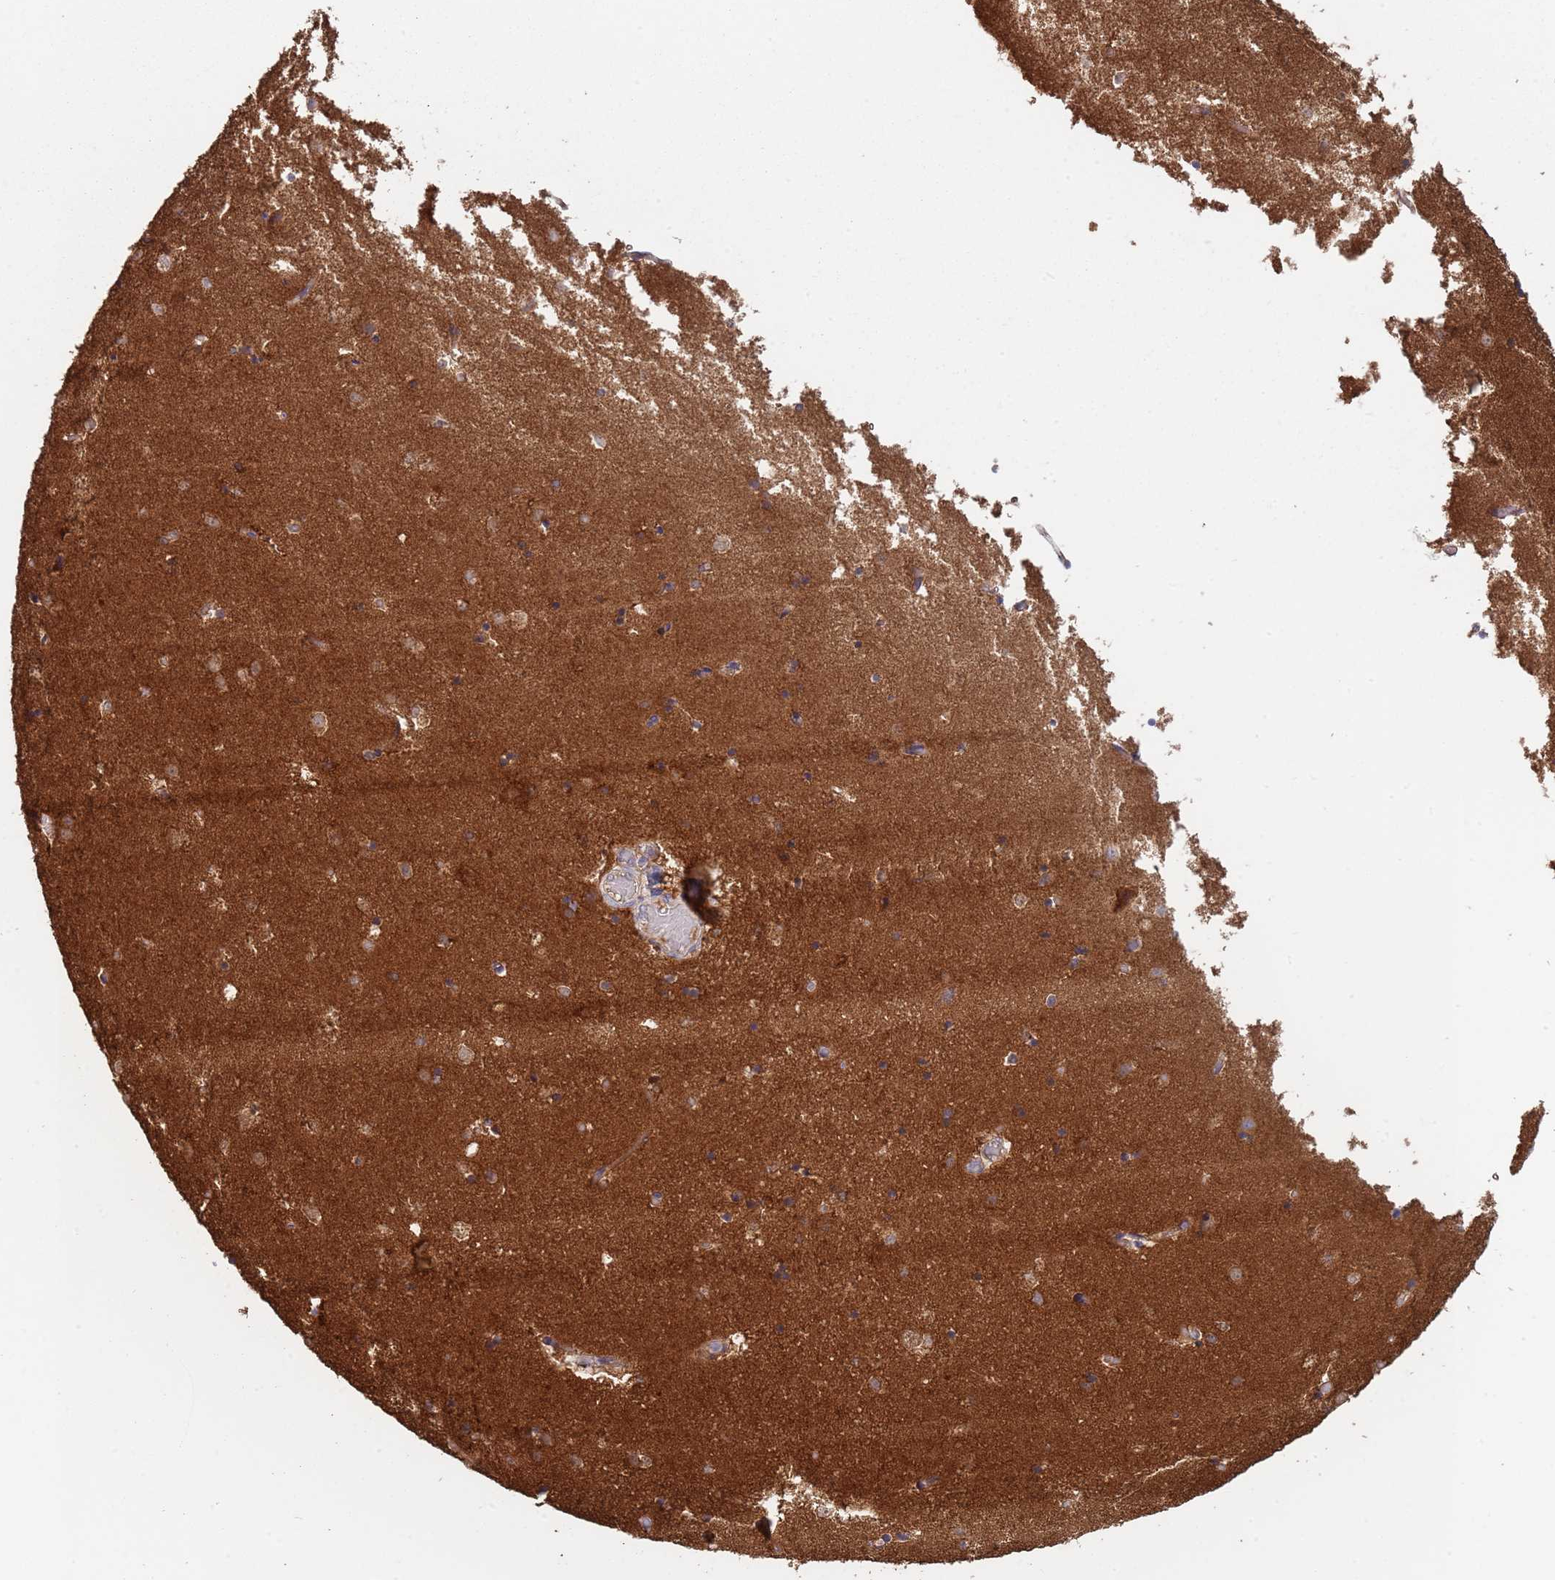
{"staining": {"intensity": "moderate", "quantity": ">75%", "location": "cytoplasmic/membranous"}, "tissue": "caudate", "cell_type": "Glial cells", "image_type": "normal", "snomed": [{"axis": "morphology", "description": "Normal tissue, NOS"}, {"axis": "topography", "description": "Lateral ventricle wall"}], "caption": "The histopathology image demonstrates staining of normal caudate, revealing moderate cytoplasmic/membranous protein expression (brown color) within glial cells. The protein is stained brown, and the nuclei are stained in blue (DAB IHC with brightfield microscopy, high magnification).", "gene": "GDI1", "patient": {"sex": "female", "age": 52}}